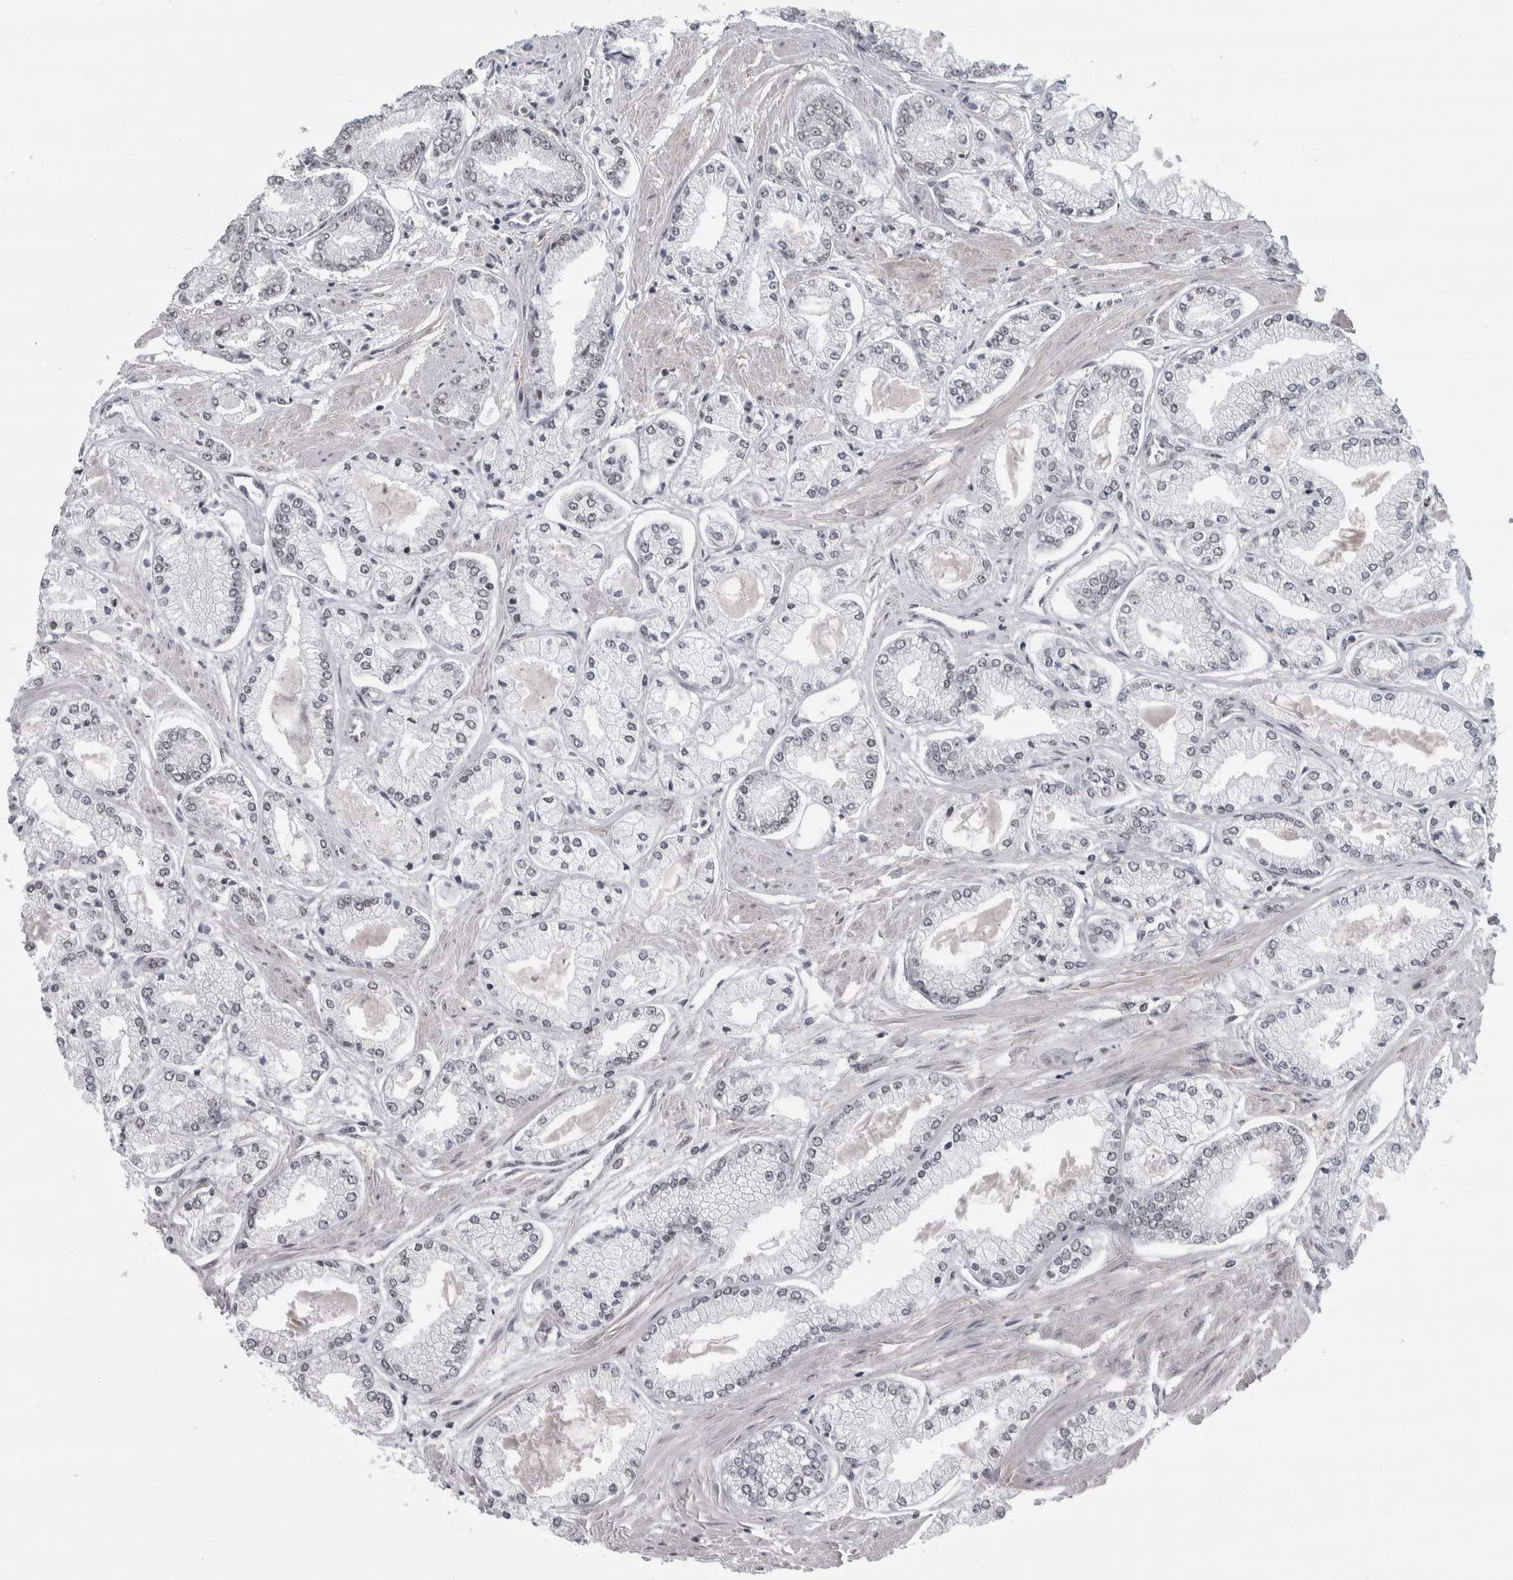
{"staining": {"intensity": "negative", "quantity": "none", "location": "none"}, "tissue": "prostate cancer", "cell_type": "Tumor cells", "image_type": "cancer", "snomed": [{"axis": "morphology", "description": "Adenocarcinoma, Low grade"}, {"axis": "topography", "description": "Prostate"}], "caption": "A high-resolution image shows immunohistochemistry (IHC) staining of prostate cancer (adenocarcinoma (low-grade)), which exhibits no significant positivity in tumor cells.", "gene": "ARID4B", "patient": {"sex": "male", "age": 52}}